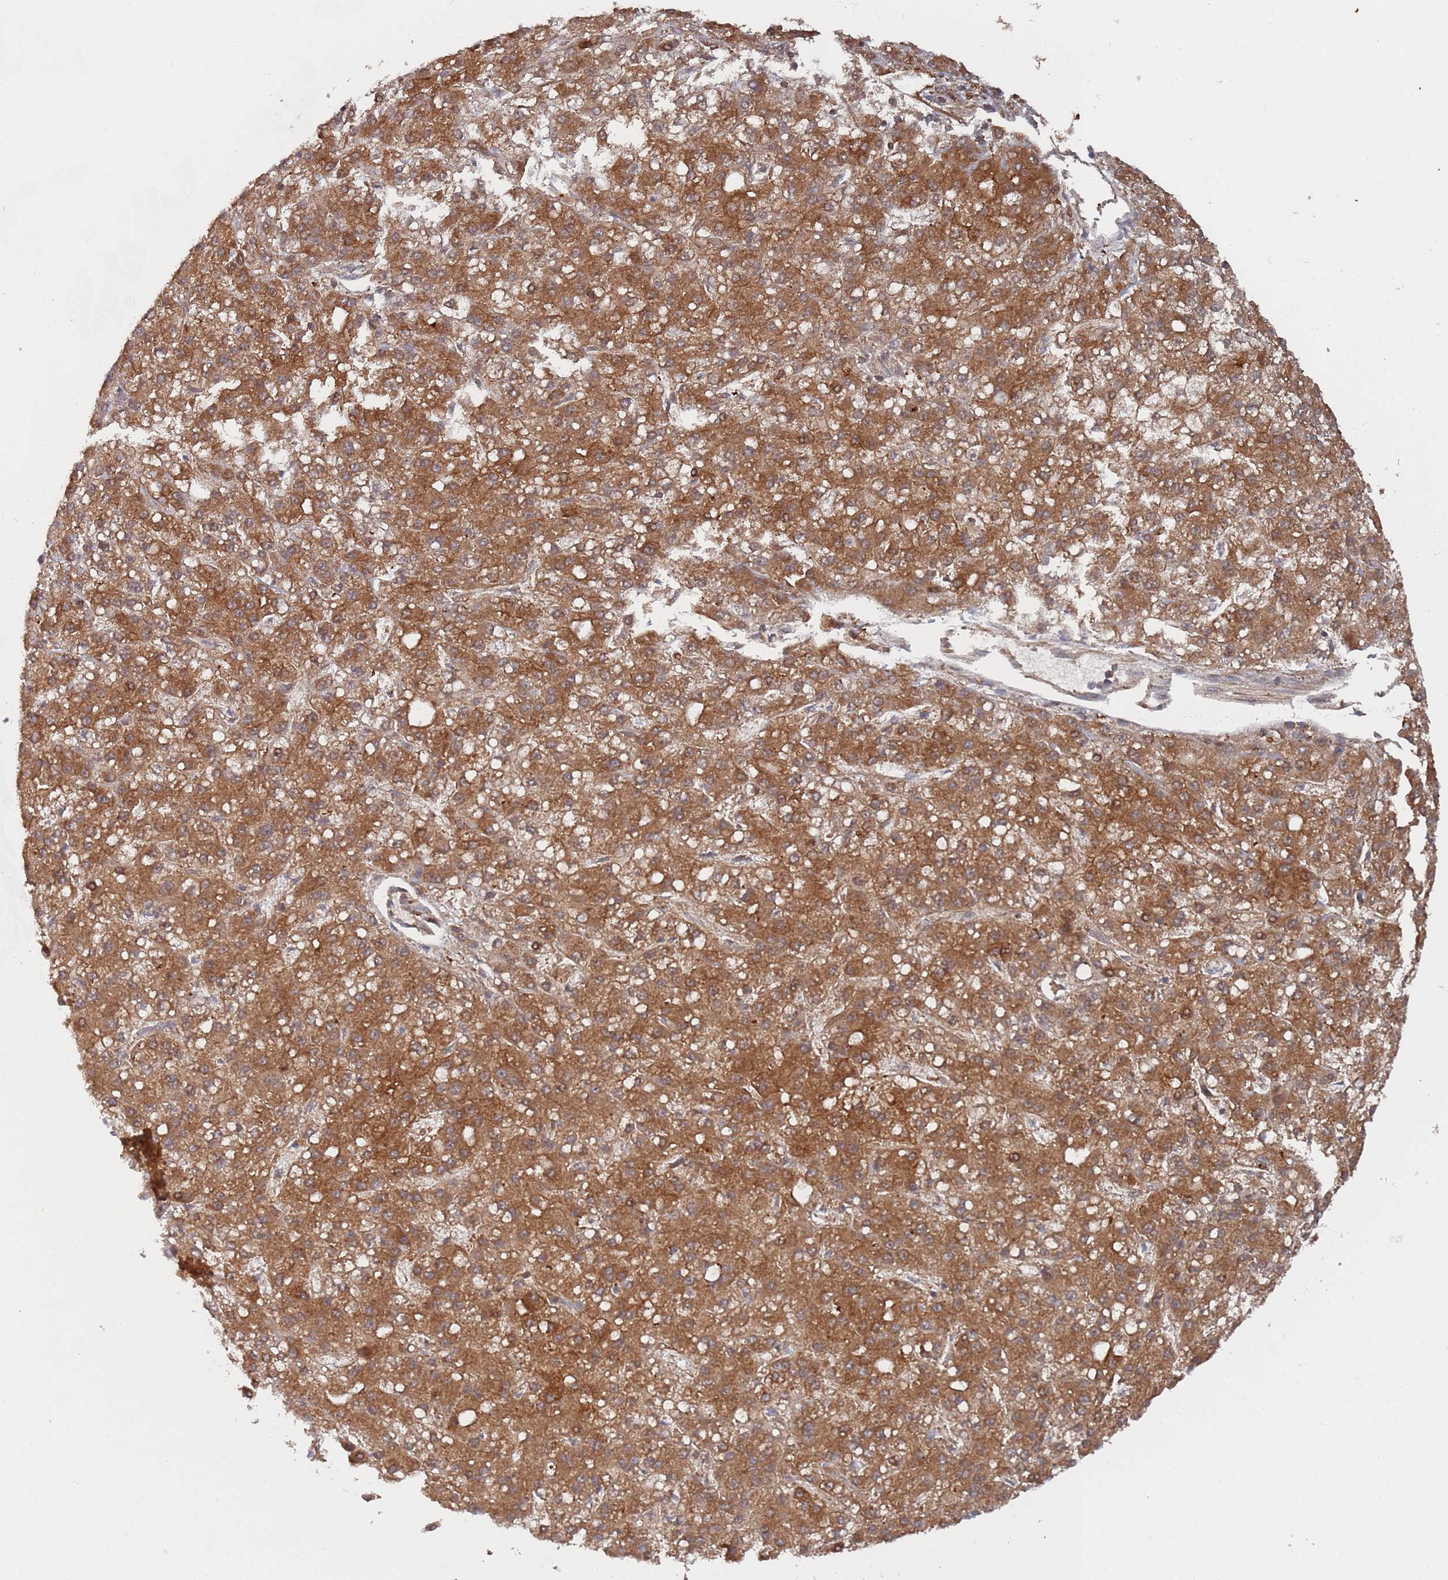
{"staining": {"intensity": "strong", "quantity": ">75%", "location": "cytoplasmic/membranous"}, "tissue": "liver cancer", "cell_type": "Tumor cells", "image_type": "cancer", "snomed": [{"axis": "morphology", "description": "Carcinoma, Hepatocellular, NOS"}, {"axis": "topography", "description": "Liver"}], "caption": "High-power microscopy captured an immunohistochemistry (IHC) image of hepatocellular carcinoma (liver), revealing strong cytoplasmic/membranous staining in approximately >75% of tumor cells. (brown staining indicates protein expression, while blue staining denotes nuclei).", "gene": "DDX60", "patient": {"sex": "male", "age": 67}}